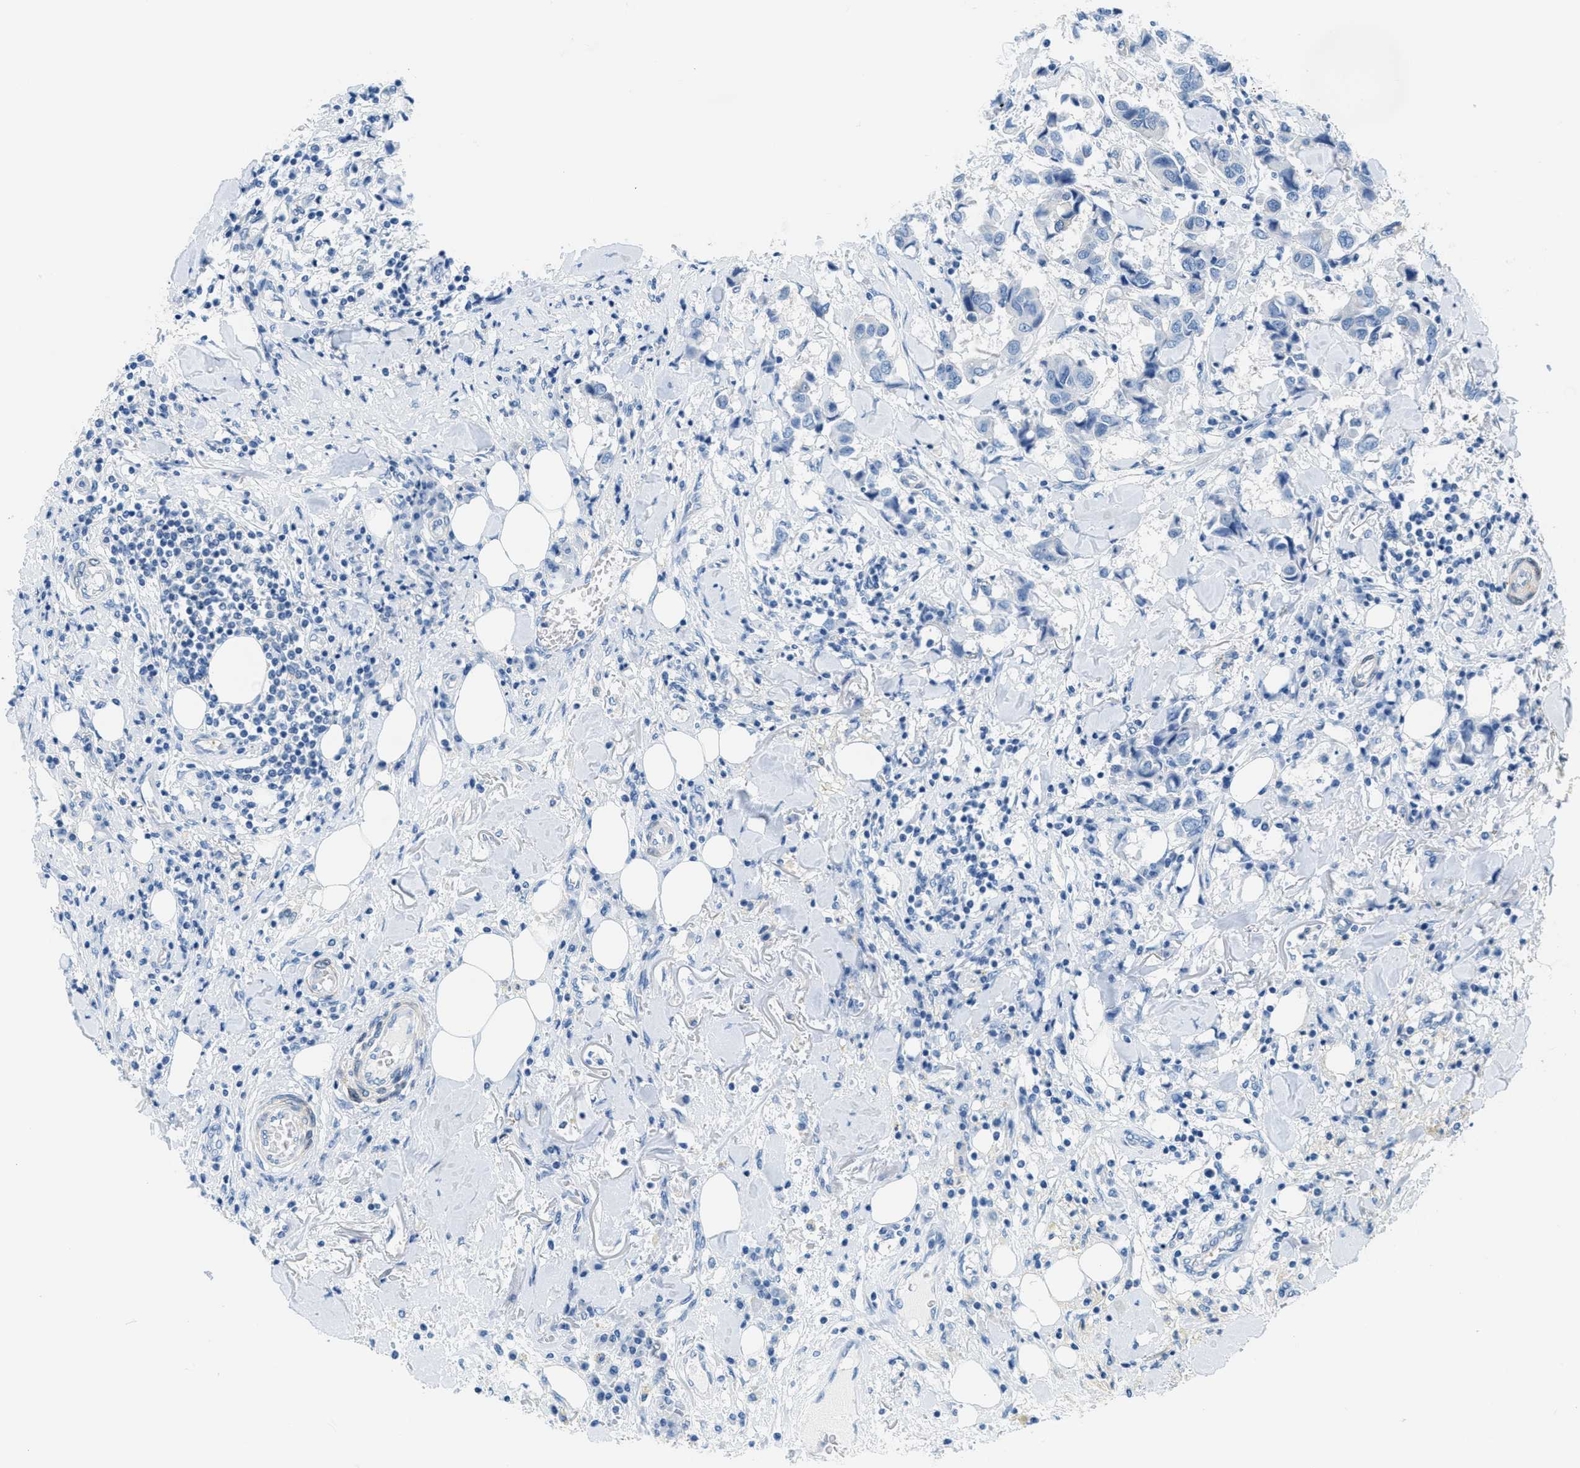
{"staining": {"intensity": "negative", "quantity": "none", "location": "none"}, "tissue": "breast cancer", "cell_type": "Tumor cells", "image_type": "cancer", "snomed": [{"axis": "morphology", "description": "Duct carcinoma"}, {"axis": "topography", "description": "Breast"}], "caption": "Immunohistochemistry photomicrograph of neoplastic tissue: breast cancer stained with DAB (3,3'-diaminobenzidine) reveals no significant protein expression in tumor cells. (DAB immunohistochemistry (IHC) visualized using brightfield microscopy, high magnification).", "gene": "MAPRE2", "patient": {"sex": "female", "age": 80}}